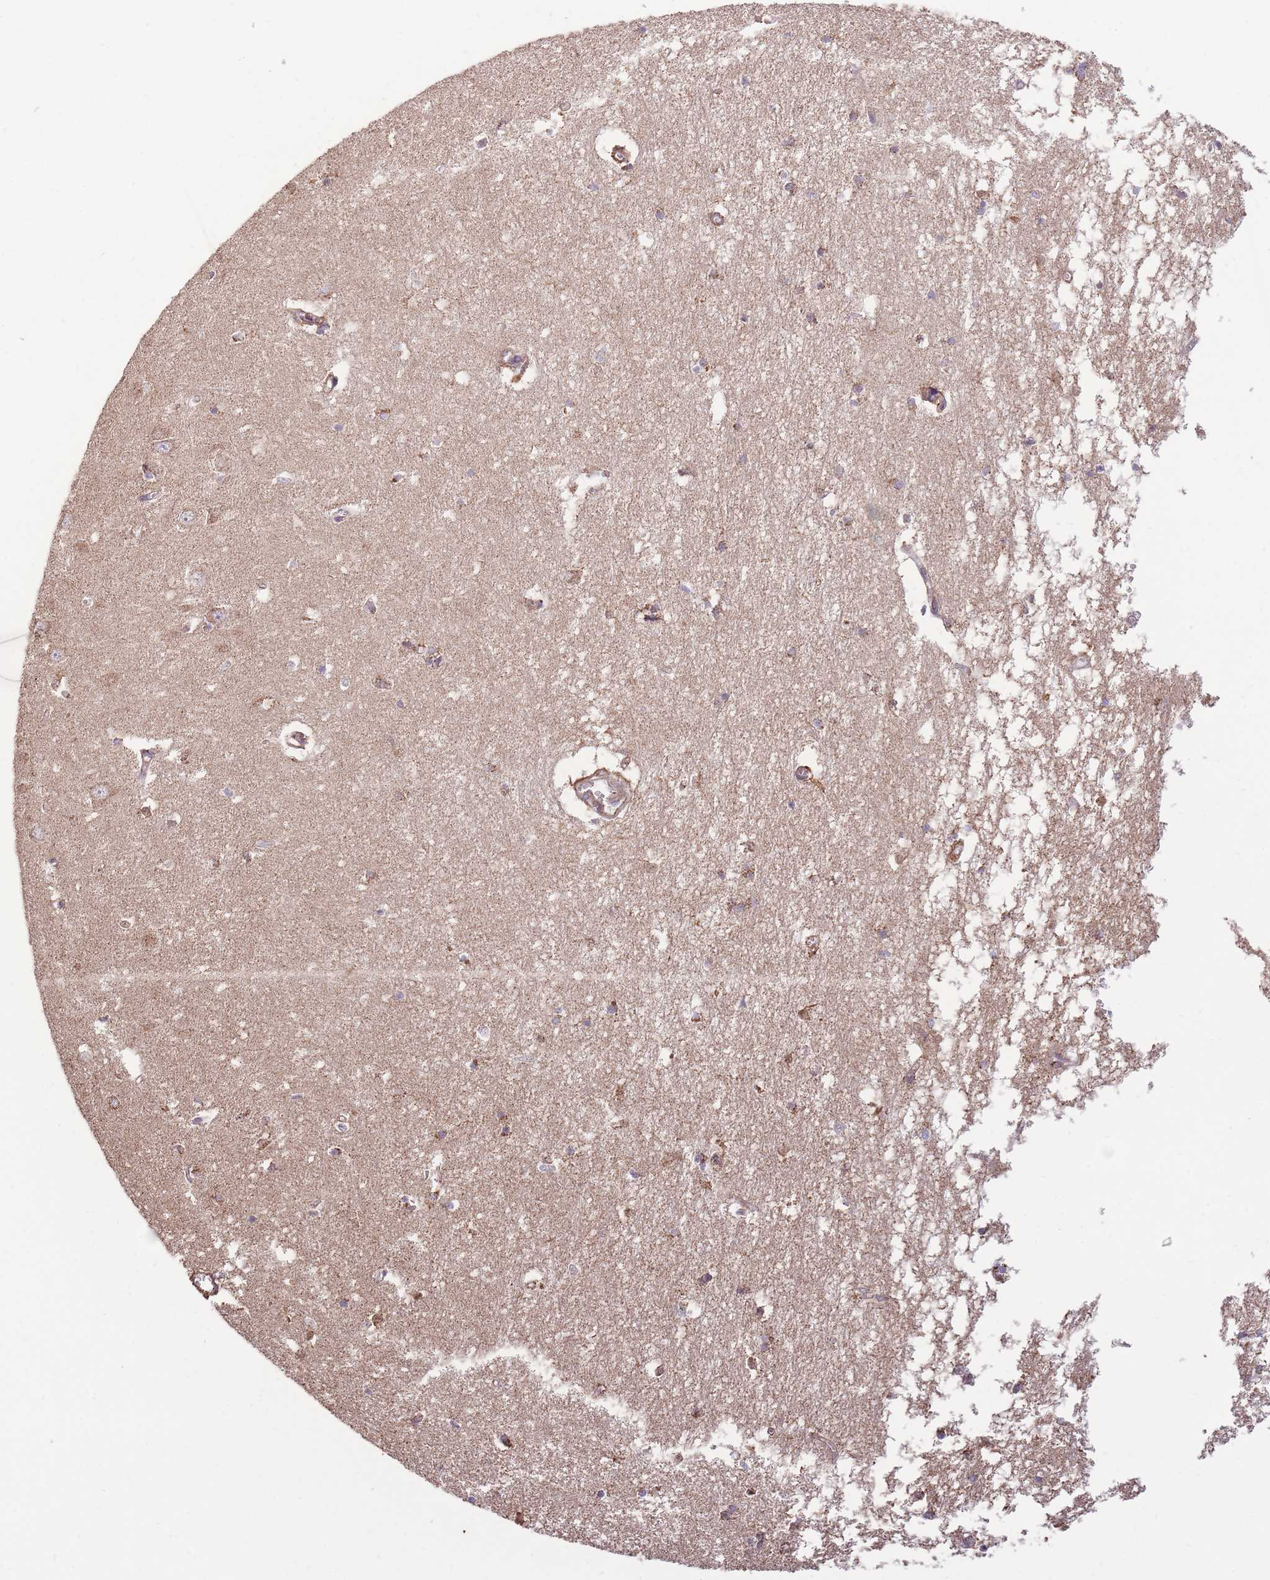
{"staining": {"intensity": "moderate", "quantity": "25%-75%", "location": "cytoplasmic/membranous"}, "tissue": "hippocampus", "cell_type": "Glial cells", "image_type": "normal", "snomed": [{"axis": "morphology", "description": "Normal tissue, NOS"}, {"axis": "topography", "description": "Hippocampus"}], "caption": "This is an image of immunohistochemistry (IHC) staining of normal hippocampus, which shows moderate positivity in the cytoplasmic/membranous of glial cells.", "gene": "KIF16B", "patient": {"sex": "male", "age": 70}}